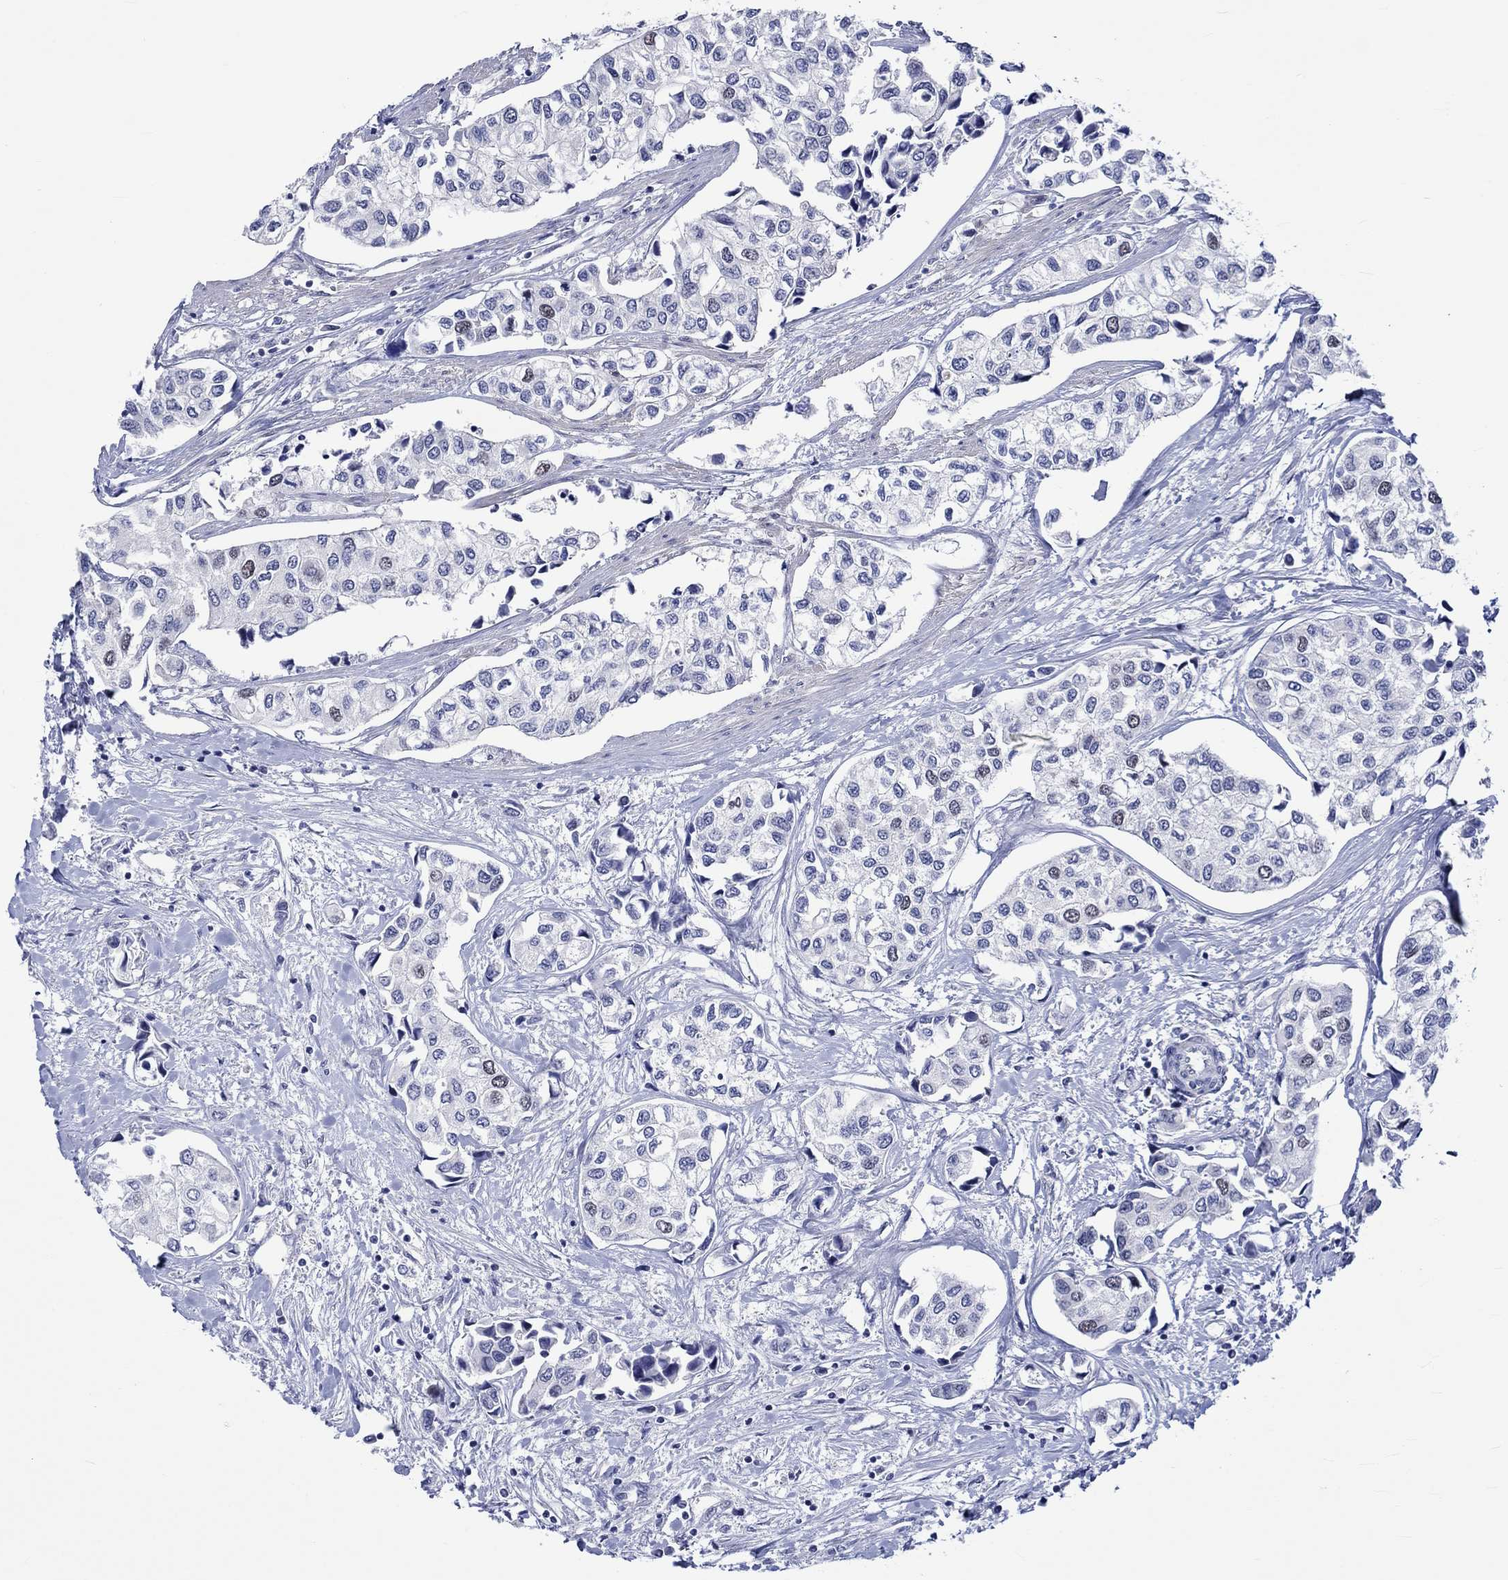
{"staining": {"intensity": "weak", "quantity": "<25%", "location": "nuclear"}, "tissue": "urothelial cancer", "cell_type": "Tumor cells", "image_type": "cancer", "snomed": [{"axis": "morphology", "description": "Urothelial carcinoma, High grade"}, {"axis": "topography", "description": "Urinary bladder"}], "caption": "IHC of human urothelial cancer demonstrates no positivity in tumor cells.", "gene": "E2F8", "patient": {"sex": "male", "age": 73}}